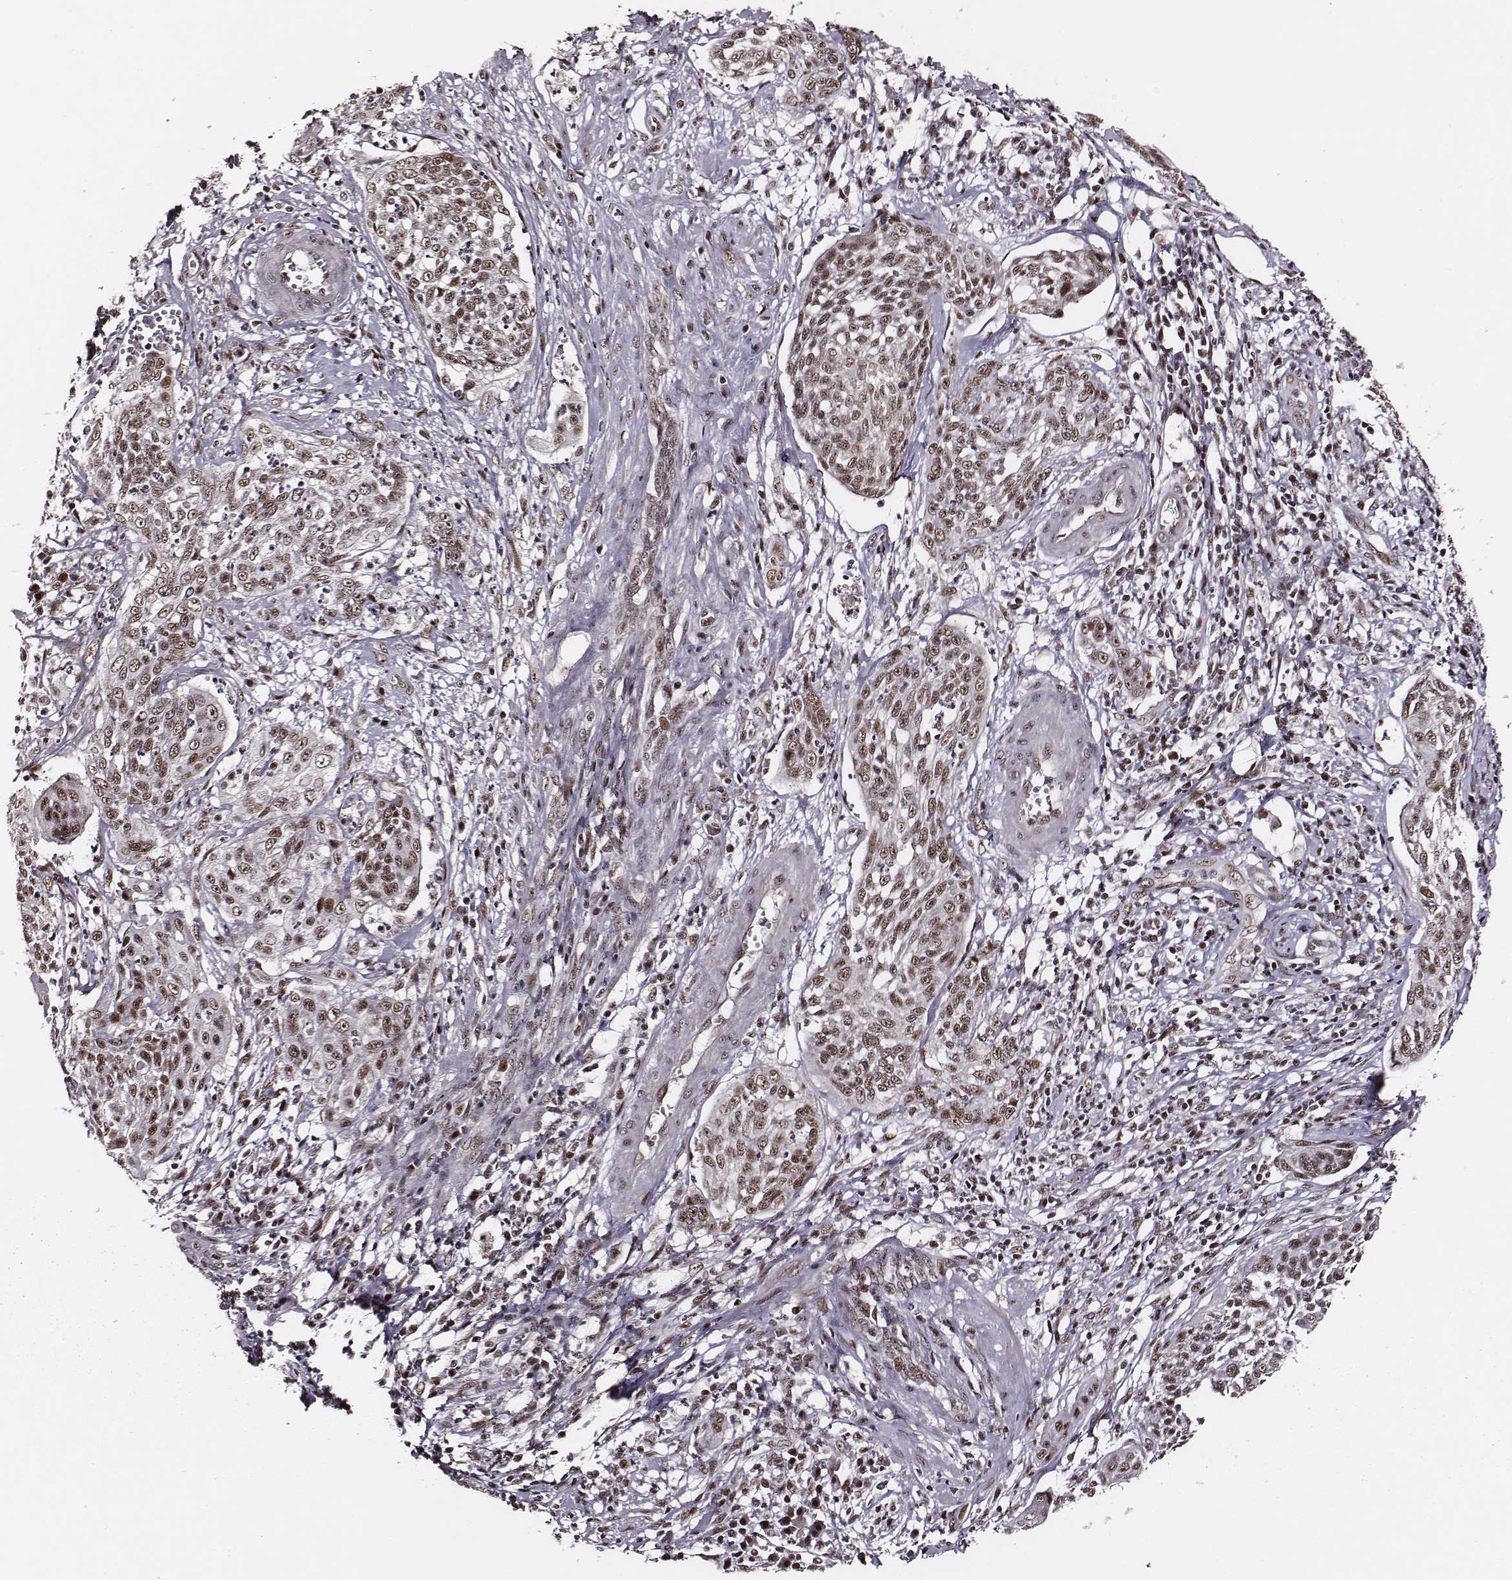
{"staining": {"intensity": "moderate", "quantity": ">75%", "location": "nuclear"}, "tissue": "cervical cancer", "cell_type": "Tumor cells", "image_type": "cancer", "snomed": [{"axis": "morphology", "description": "Squamous cell carcinoma, NOS"}, {"axis": "topography", "description": "Cervix"}], "caption": "Immunohistochemical staining of cervical cancer reveals medium levels of moderate nuclear protein positivity in approximately >75% of tumor cells.", "gene": "PPARA", "patient": {"sex": "female", "age": 34}}